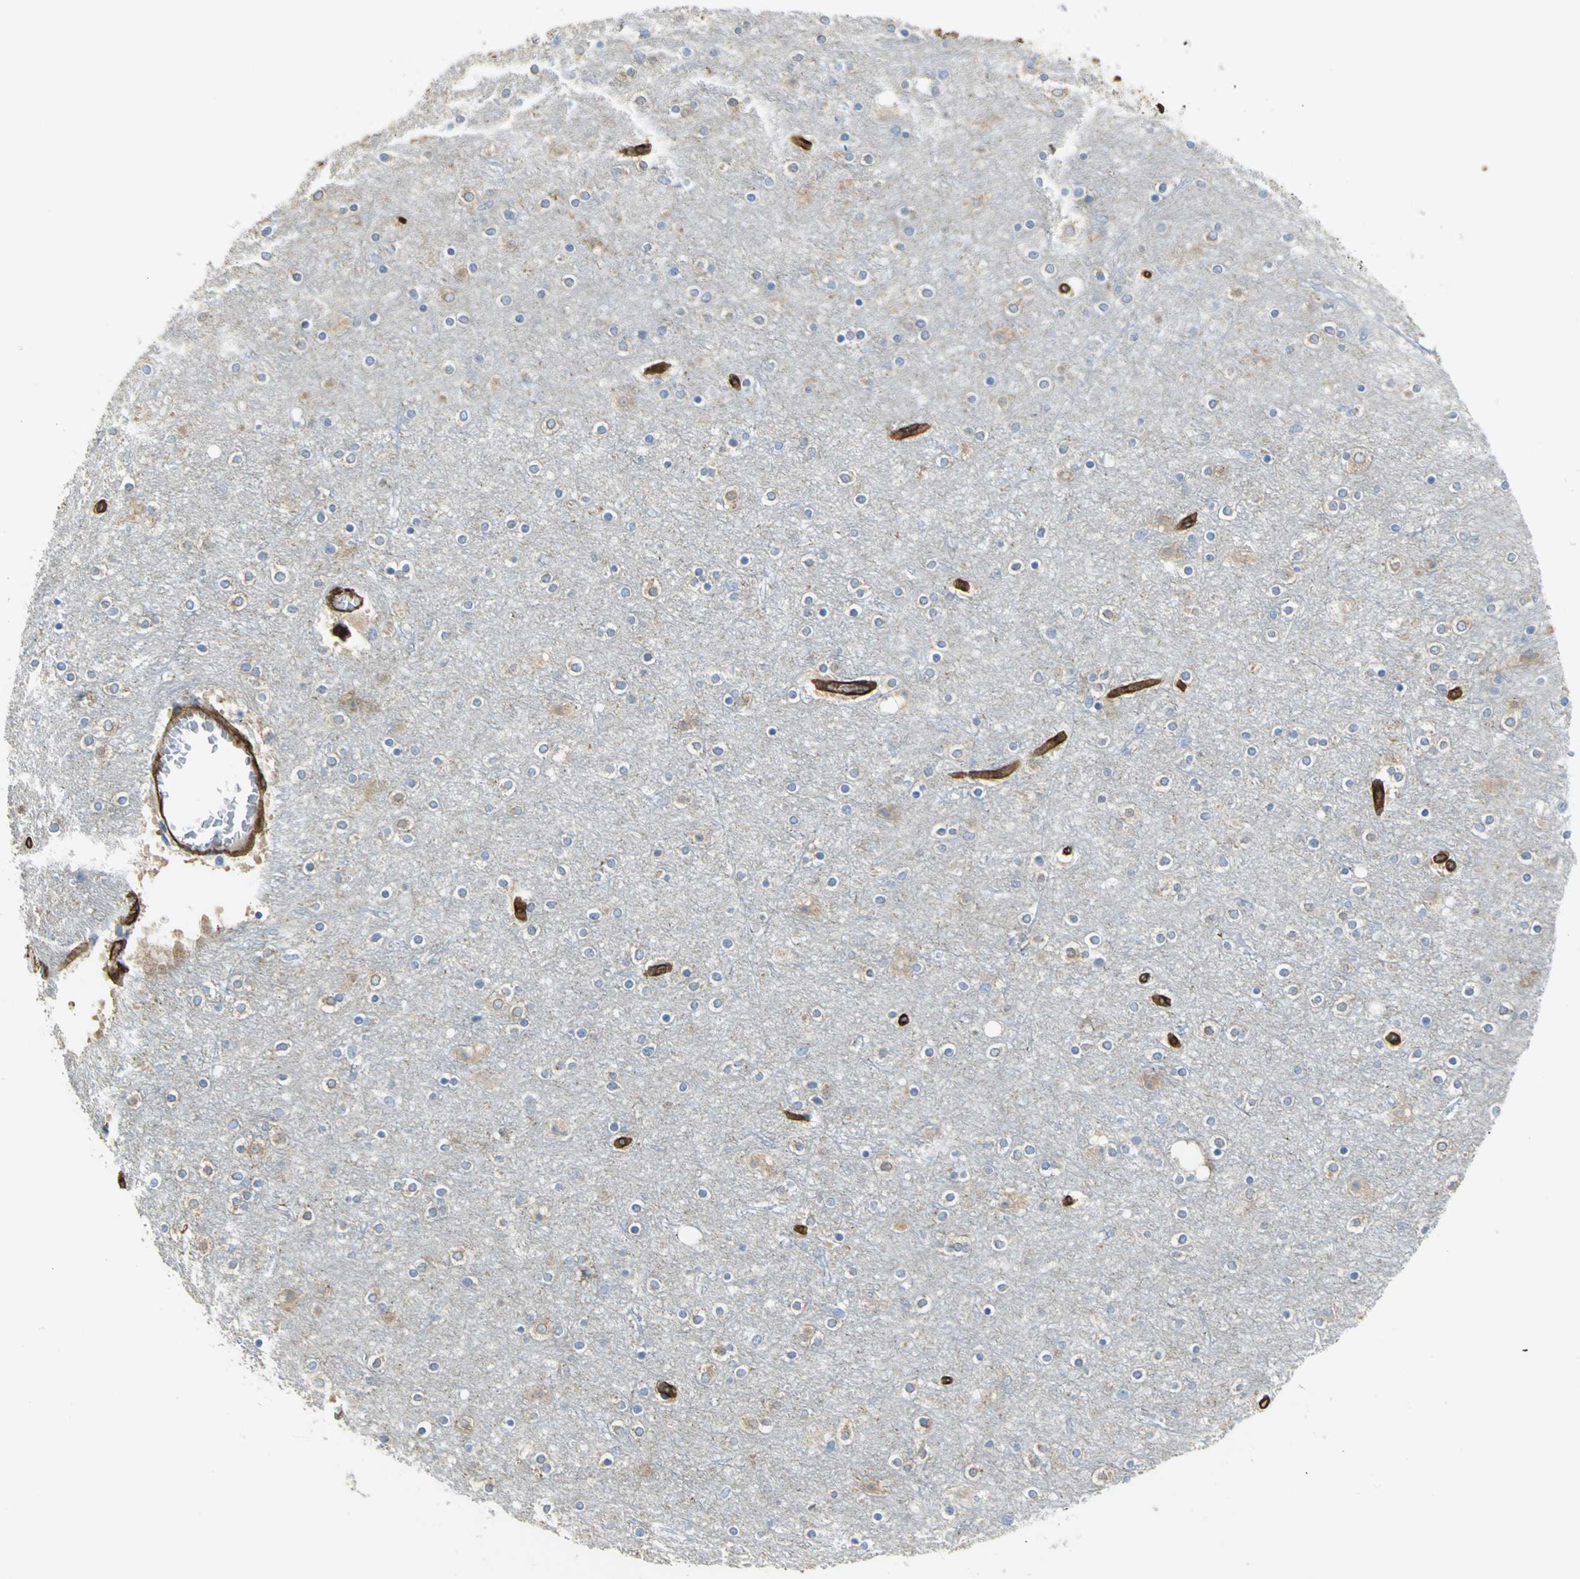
{"staining": {"intensity": "strong", "quantity": ">75%", "location": "cytoplasmic/membranous"}, "tissue": "cerebral cortex", "cell_type": "Endothelial cells", "image_type": "normal", "snomed": [{"axis": "morphology", "description": "Normal tissue, NOS"}, {"axis": "topography", "description": "Cerebral cortex"}], "caption": "This is an image of IHC staining of unremarkable cerebral cortex, which shows strong expression in the cytoplasmic/membranous of endothelial cells.", "gene": "FLNB", "patient": {"sex": "female", "age": 54}}